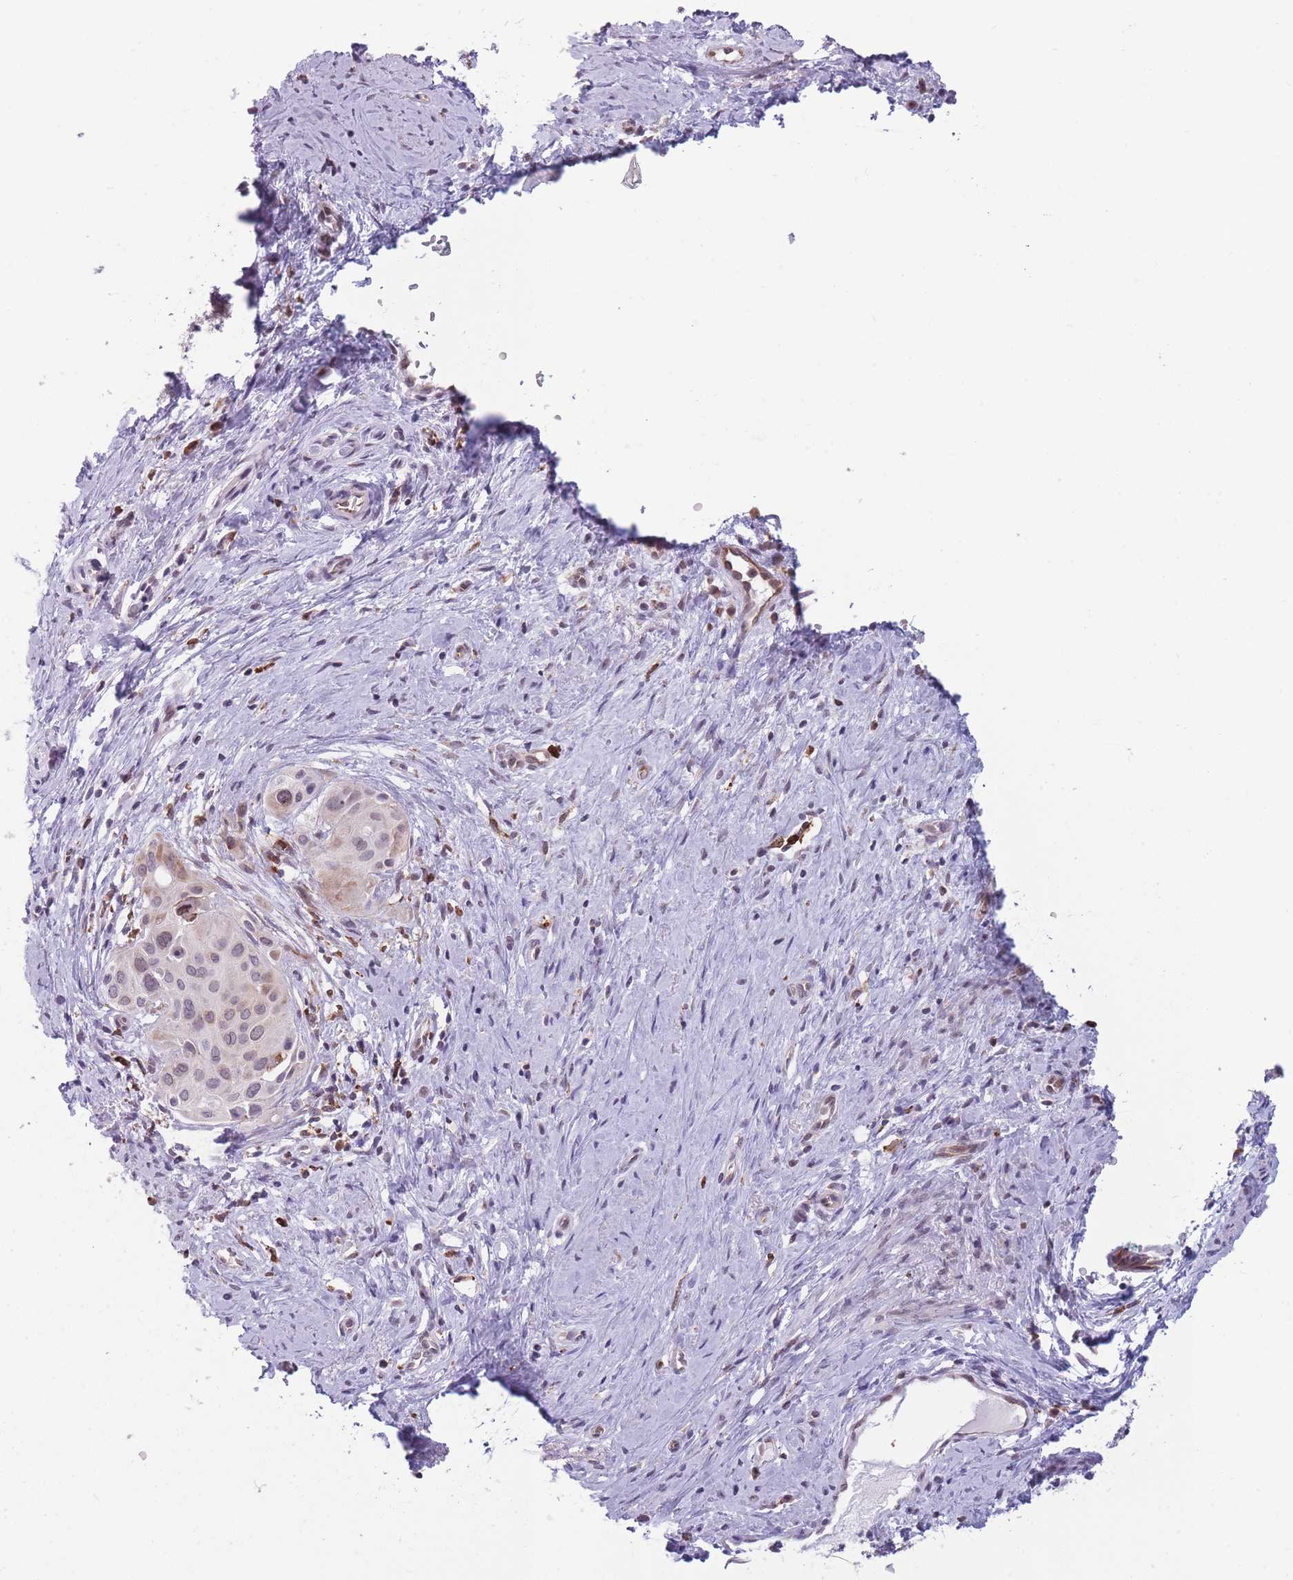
{"staining": {"intensity": "weak", "quantity": ">75%", "location": "cytoplasmic/membranous"}, "tissue": "cervical cancer", "cell_type": "Tumor cells", "image_type": "cancer", "snomed": [{"axis": "morphology", "description": "Squamous cell carcinoma, NOS"}, {"axis": "topography", "description": "Cervix"}], "caption": "Immunohistochemical staining of human cervical cancer exhibits low levels of weak cytoplasmic/membranous positivity in approximately >75% of tumor cells.", "gene": "TMEM121", "patient": {"sex": "female", "age": 44}}